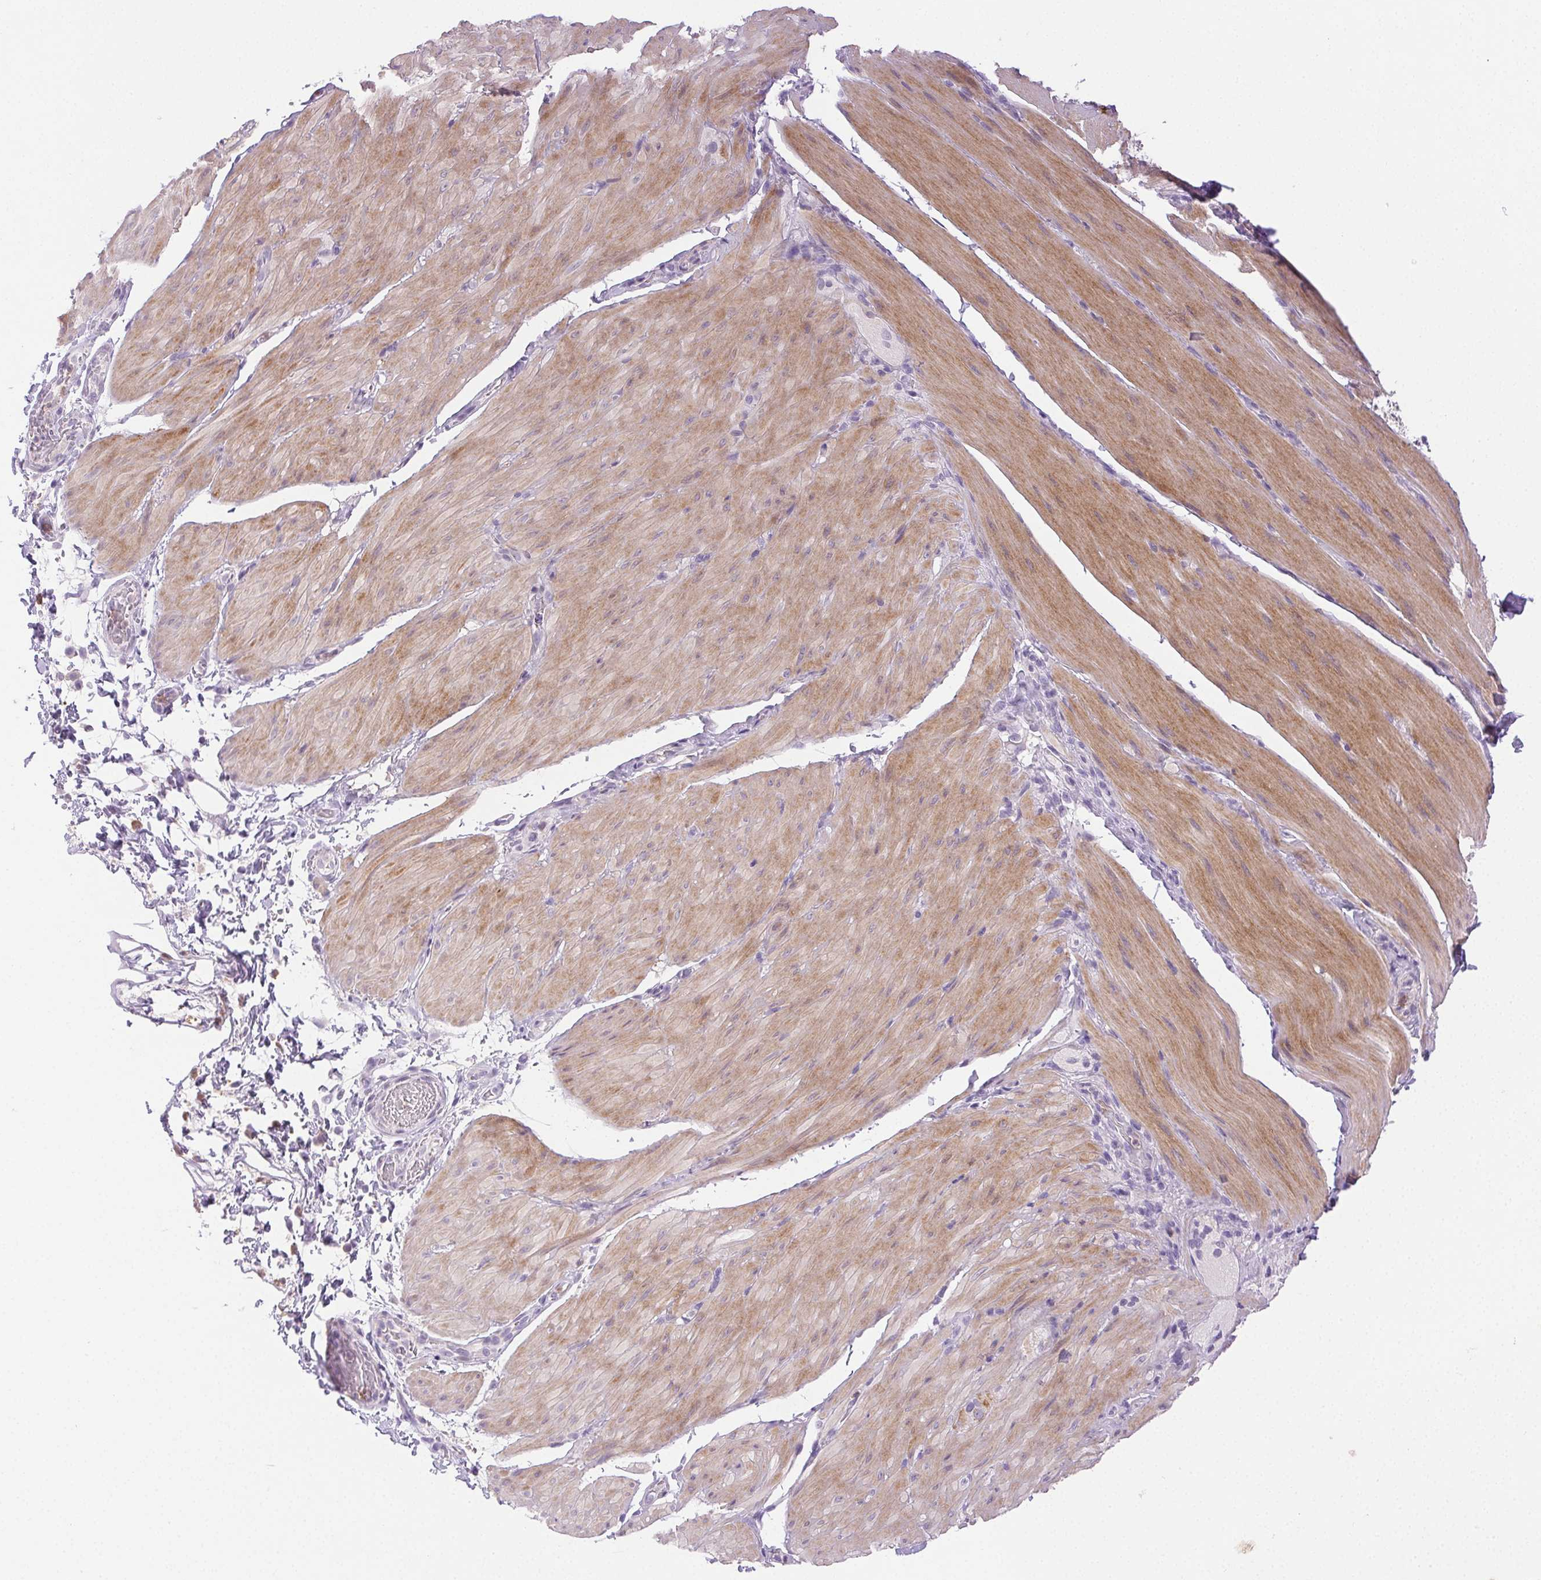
{"staining": {"intensity": "moderate", "quantity": ">75%", "location": "cytoplasmic/membranous,nuclear"}, "tissue": "smooth muscle", "cell_type": "Smooth muscle cells", "image_type": "normal", "snomed": [{"axis": "morphology", "description": "Normal tissue, NOS"}, {"axis": "topography", "description": "Smooth muscle"}, {"axis": "topography", "description": "Colon"}], "caption": "This is a micrograph of immunohistochemistry (IHC) staining of normal smooth muscle, which shows moderate positivity in the cytoplasmic/membranous,nuclear of smooth muscle cells.", "gene": "EMX2", "patient": {"sex": "male", "age": 73}}